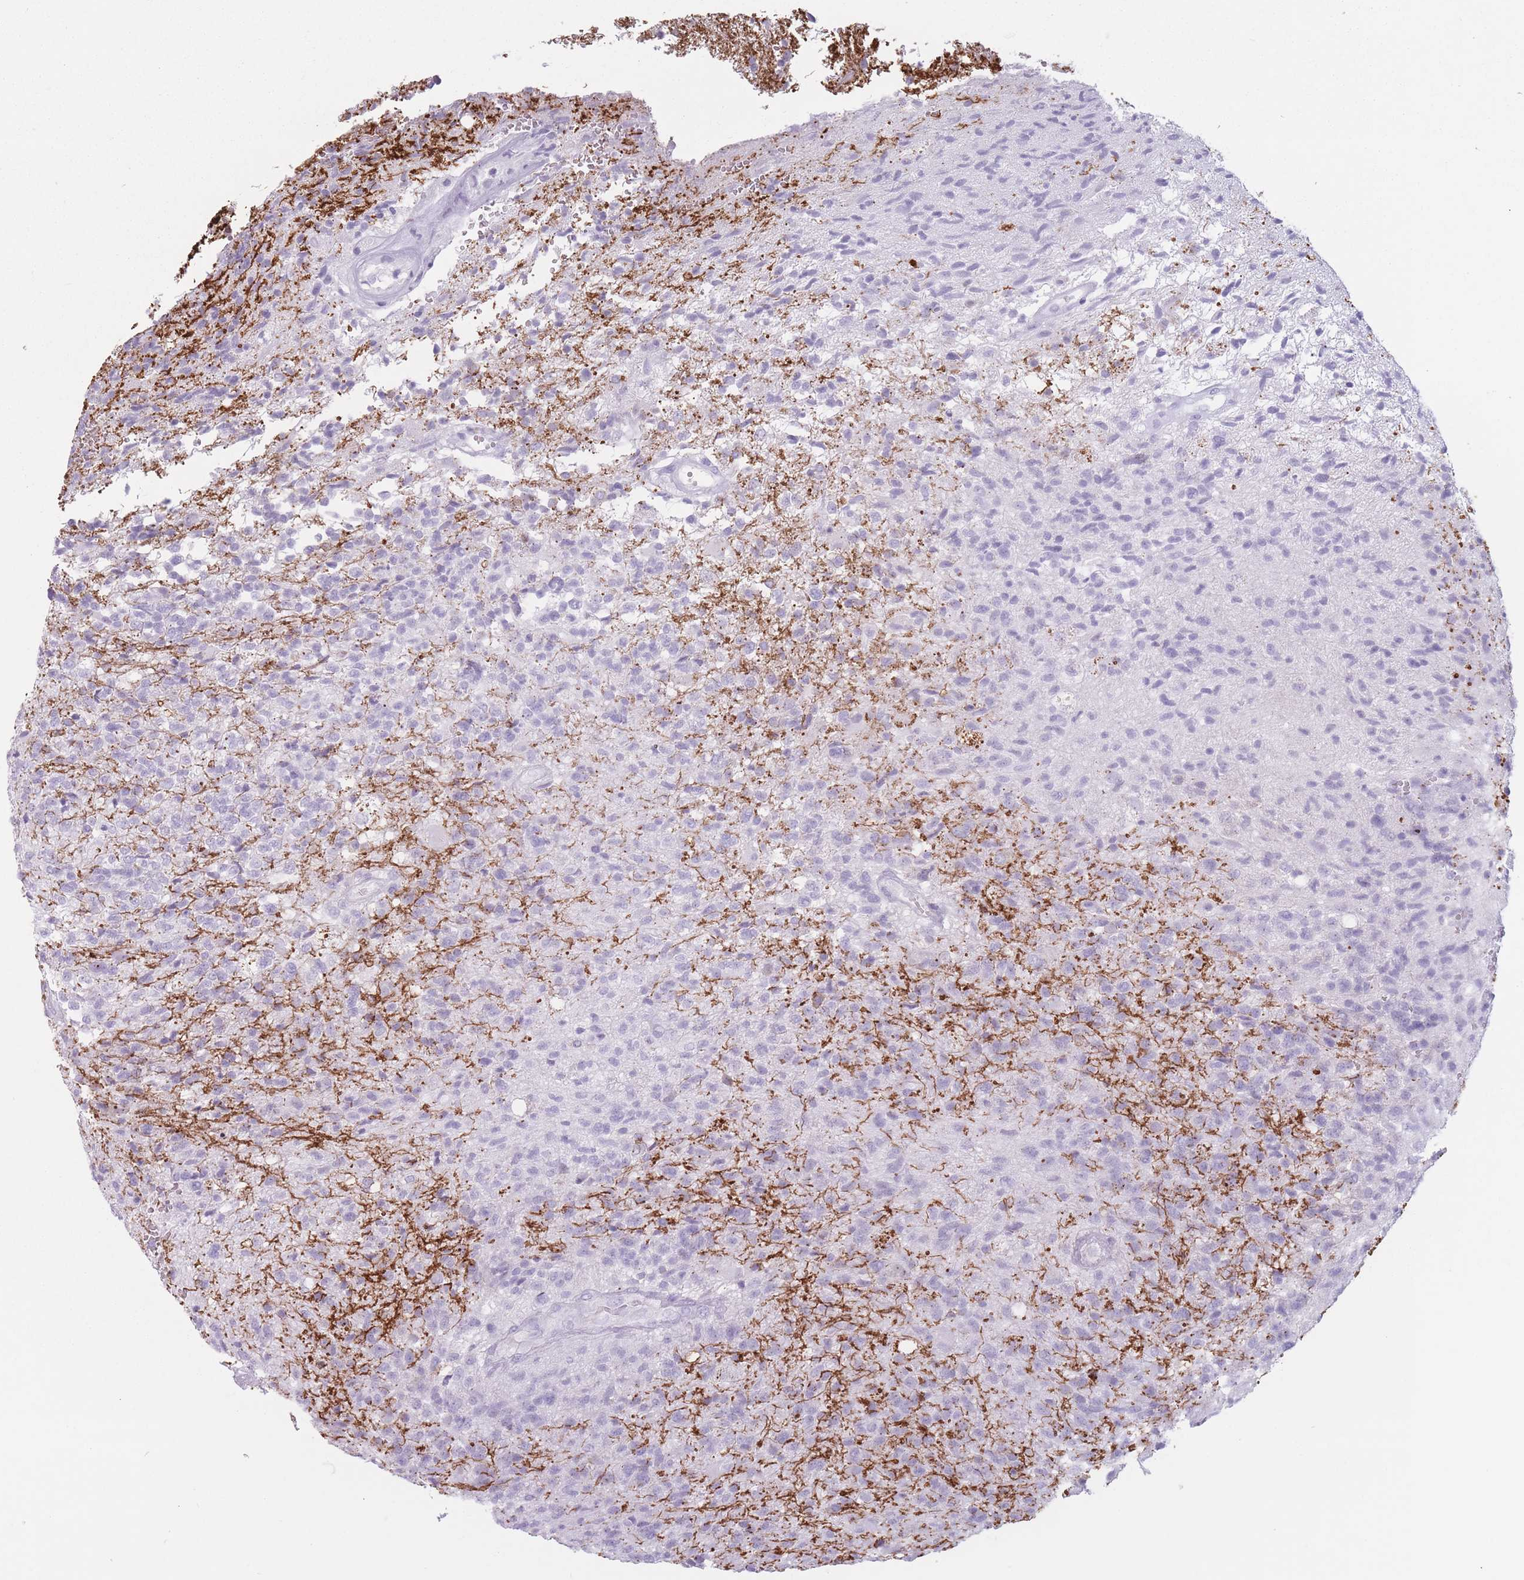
{"staining": {"intensity": "negative", "quantity": "none", "location": "none"}, "tissue": "glioma", "cell_type": "Tumor cells", "image_type": "cancer", "snomed": [{"axis": "morphology", "description": "Glioma, malignant, High grade"}, {"axis": "topography", "description": "Brain"}], "caption": "Glioma stained for a protein using immunohistochemistry demonstrates no staining tumor cells.", "gene": "PNMA3", "patient": {"sex": "male", "age": 56}}